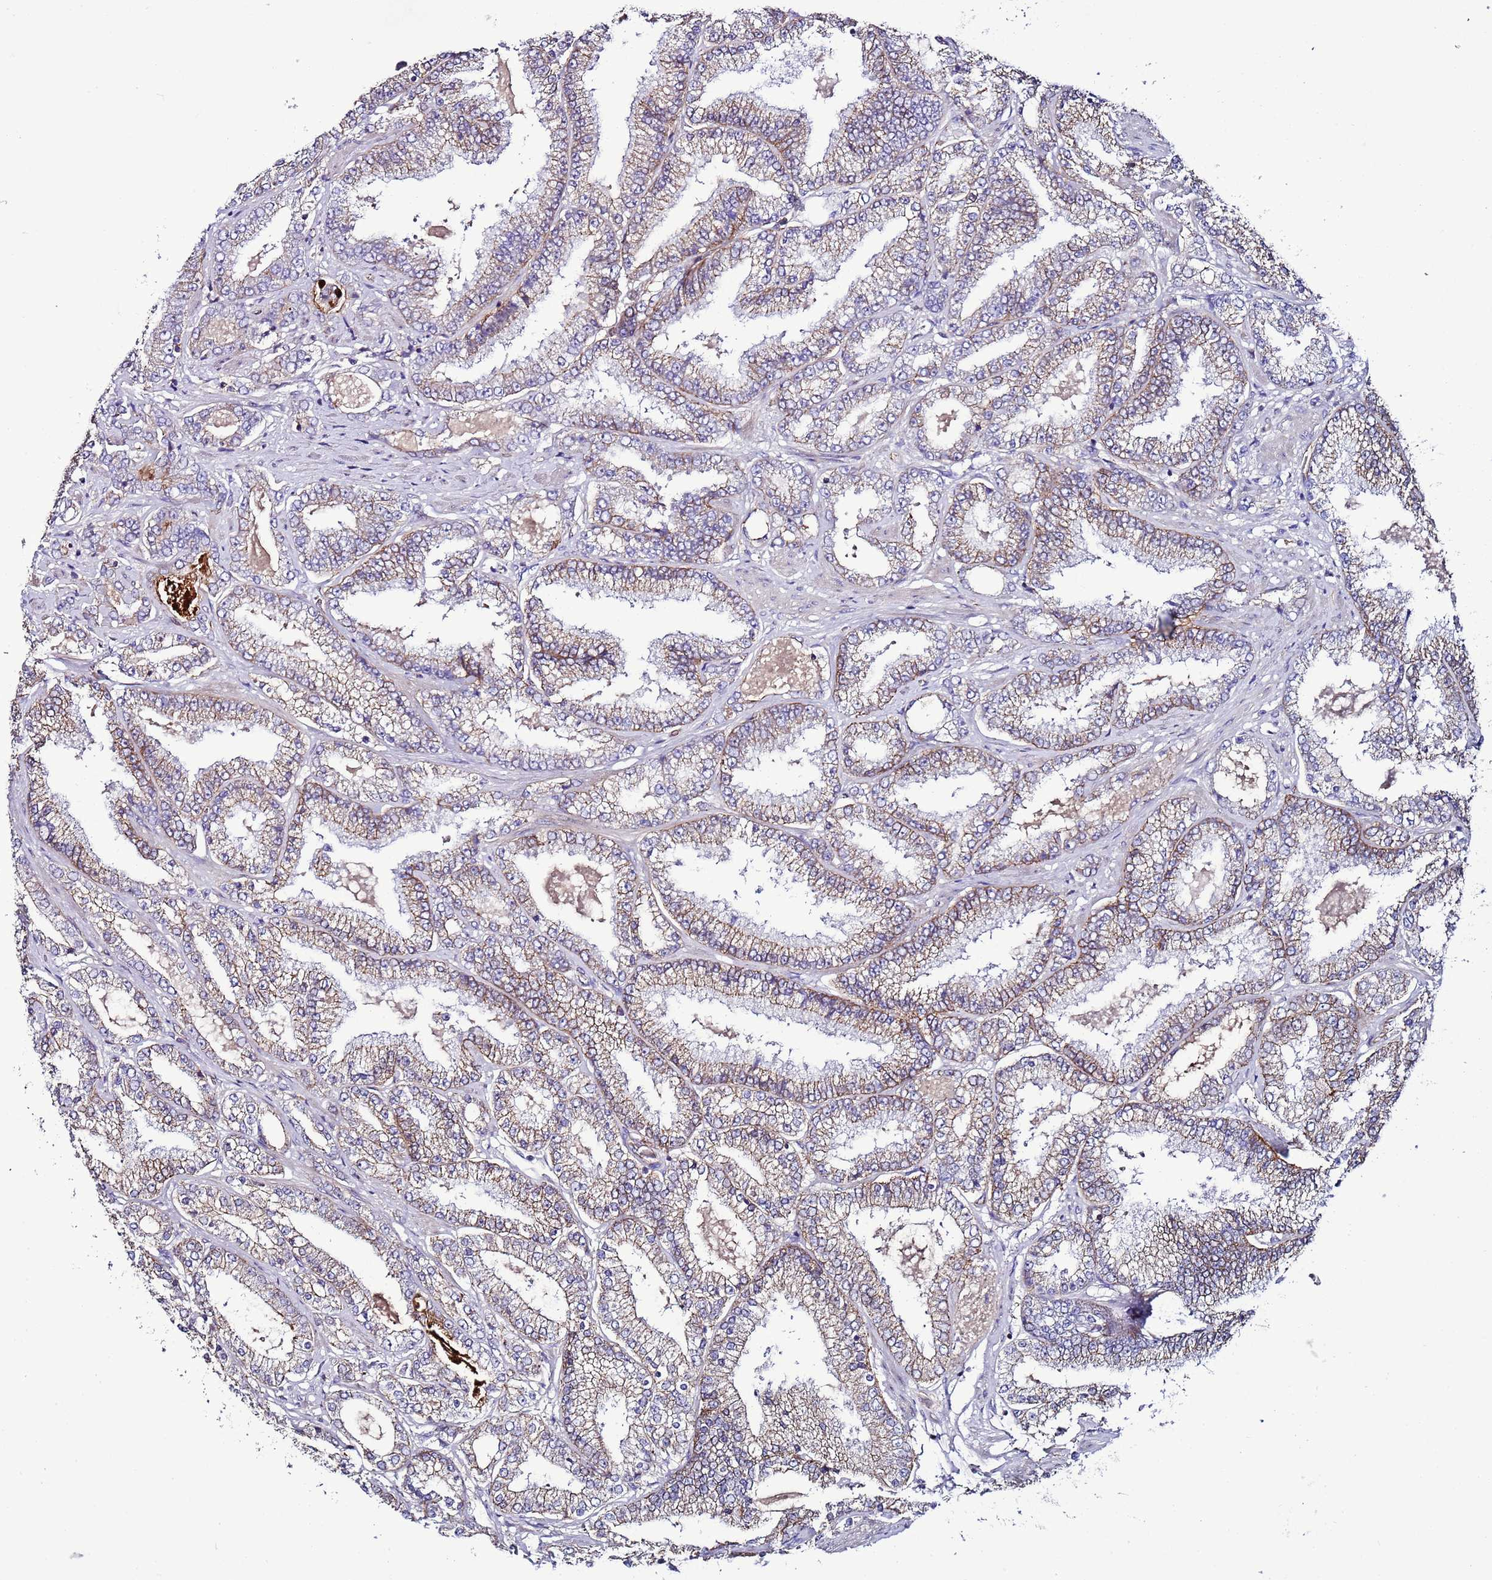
{"staining": {"intensity": "weak", "quantity": ">75%", "location": "cytoplasmic/membranous"}, "tissue": "prostate cancer", "cell_type": "Tumor cells", "image_type": "cancer", "snomed": [{"axis": "morphology", "description": "Adenocarcinoma, High grade"}, {"axis": "topography", "description": "Prostate"}], "caption": "Brown immunohistochemical staining in human prostate high-grade adenocarcinoma exhibits weak cytoplasmic/membranous staining in about >75% of tumor cells.", "gene": "TENM3", "patient": {"sex": "male", "age": 68}}